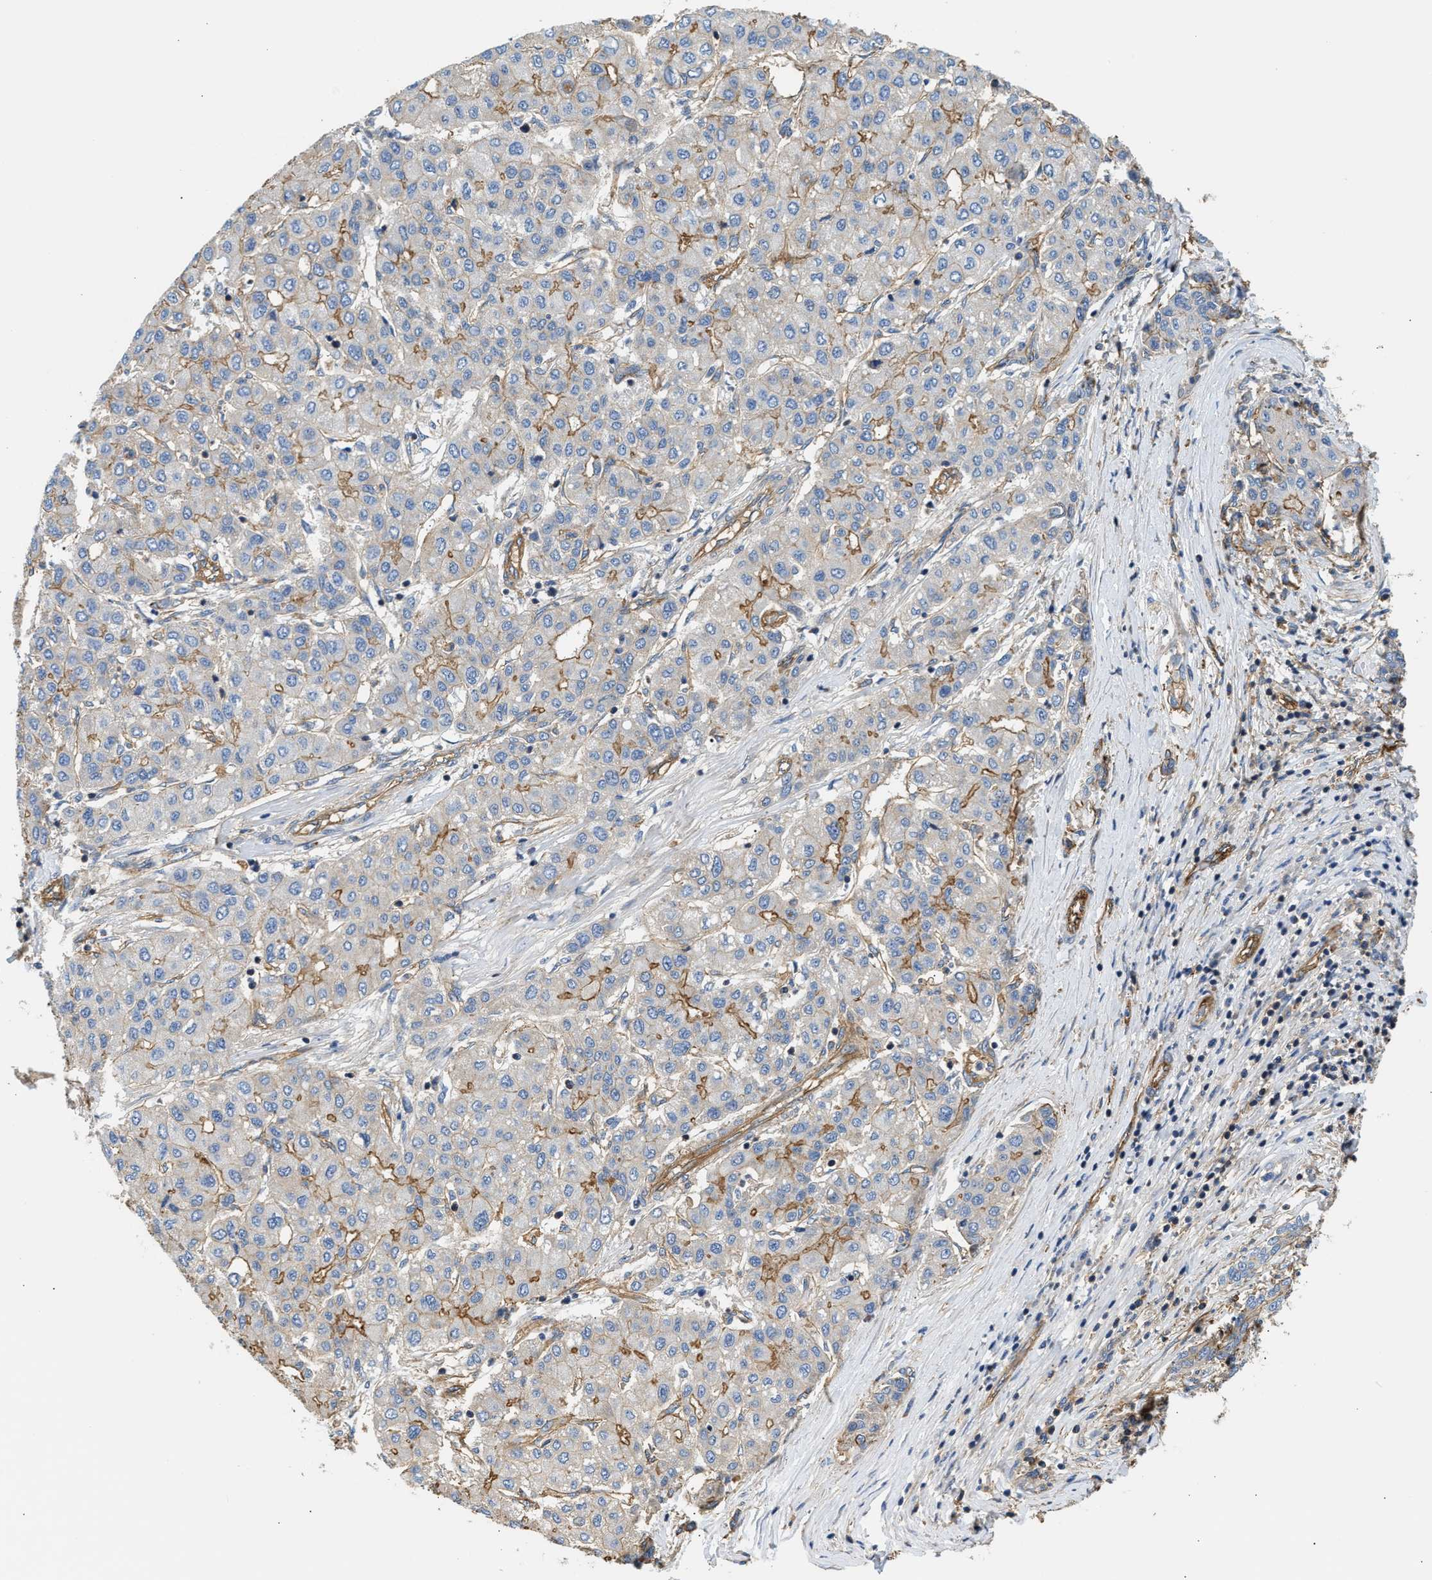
{"staining": {"intensity": "moderate", "quantity": "25%-75%", "location": "cytoplasmic/membranous"}, "tissue": "liver cancer", "cell_type": "Tumor cells", "image_type": "cancer", "snomed": [{"axis": "morphology", "description": "Carcinoma, Hepatocellular, NOS"}, {"axis": "topography", "description": "Liver"}], "caption": "Human liver hepatocellular carcinoma stained for a protein (brown) reveals moderate cytoplasmic/membranous positive staining in approximately 25%-75% of tumor cells.", "gene": "SAMD9L", "patient": {"sex": "male", "age": 65}}